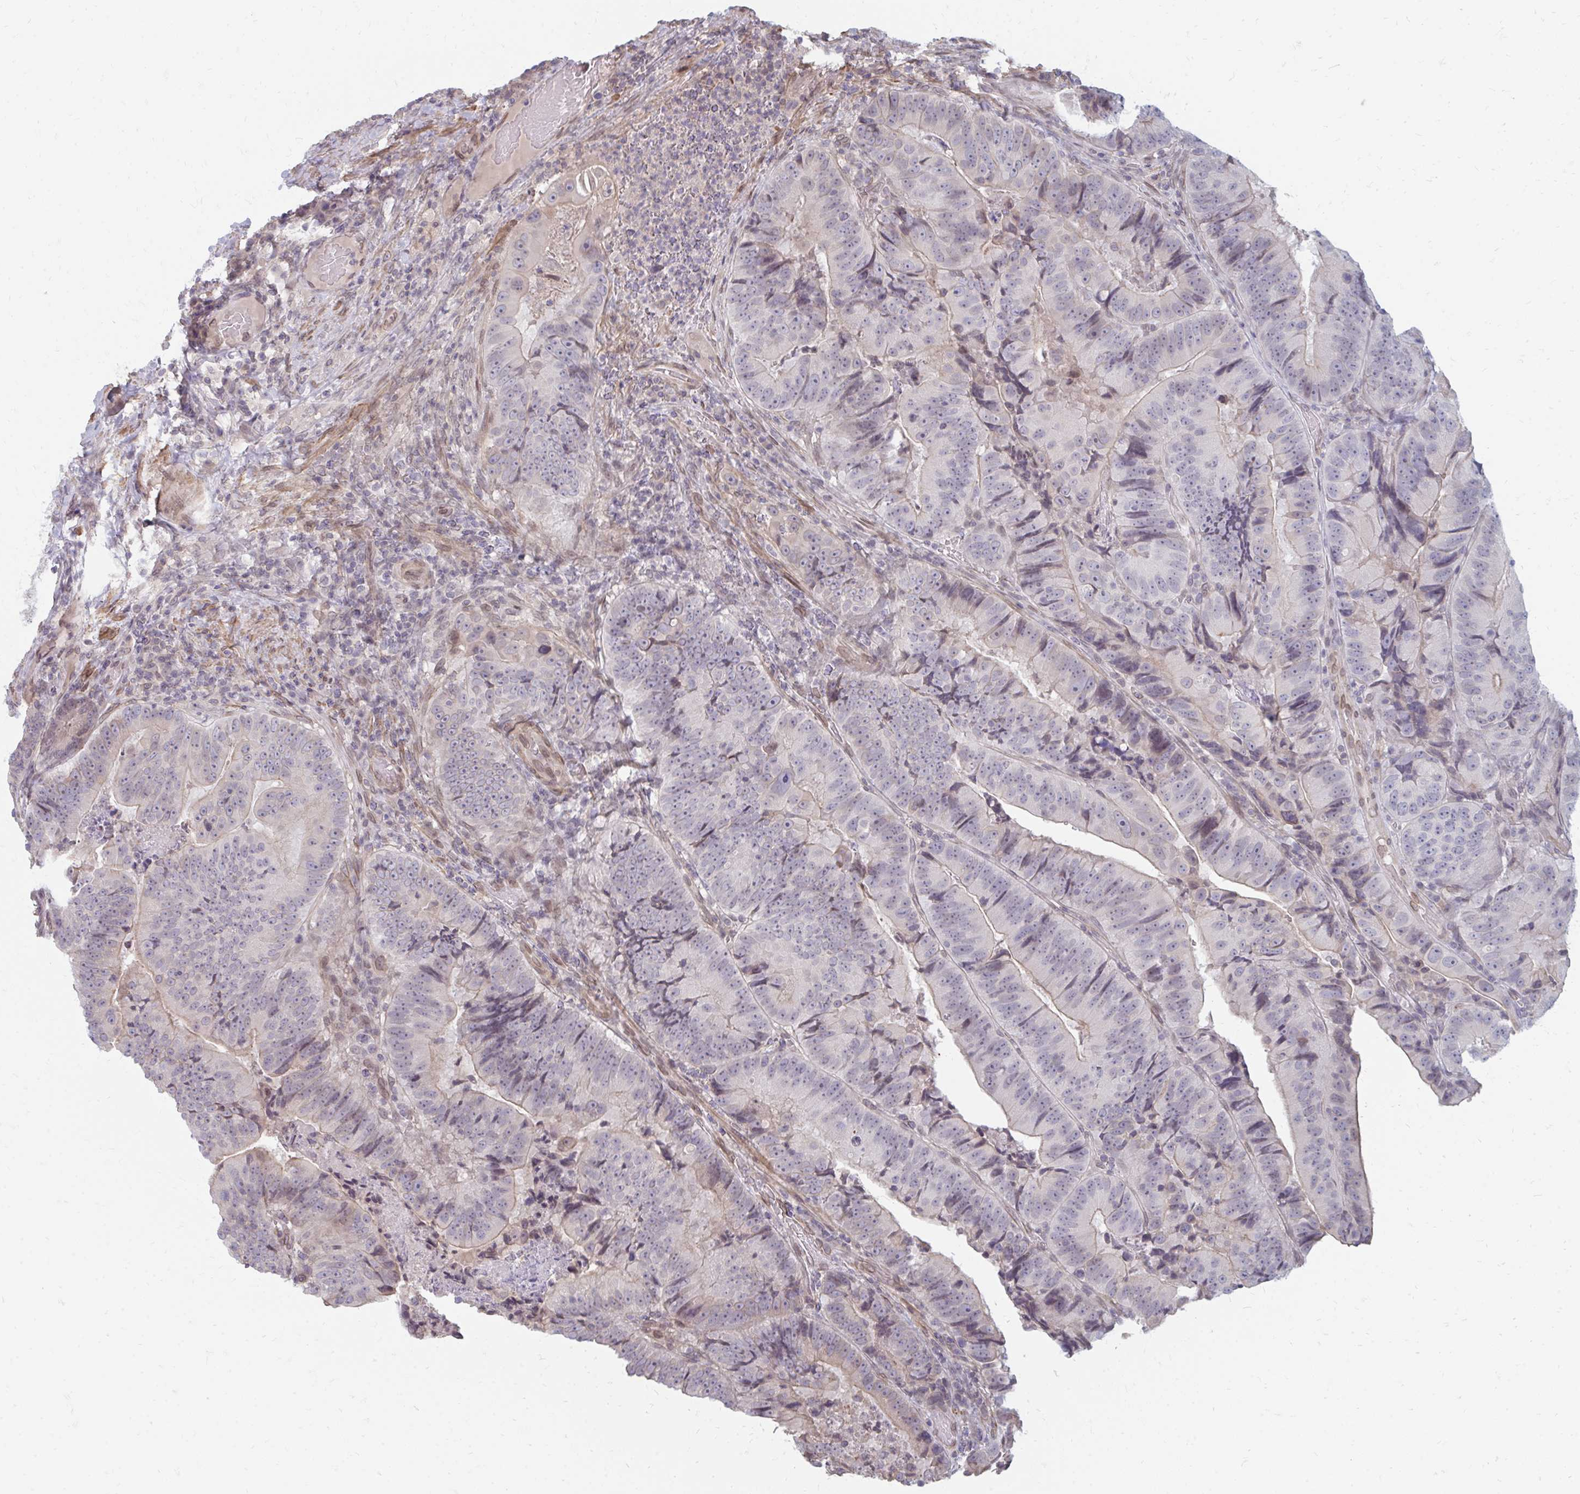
{"staining": {"intensity": "weak", "quantity": "<25%", "location": "nuclear"}, "tissue": "colorectal cancer", "cell_type": "Tumor cells", "image_type": "cancer", "snomed": [{"axis": "morphology", "description": "Adenocarcinoma, NOS"}, {"axis": "topography", "description": "Colon"}], "caption": "Tumor cells are negative for brown protein staining in colorectal cancer (adenocarcinoma).", "gene": "GPC5", "patient": {"sex": "female", "age": 86}}